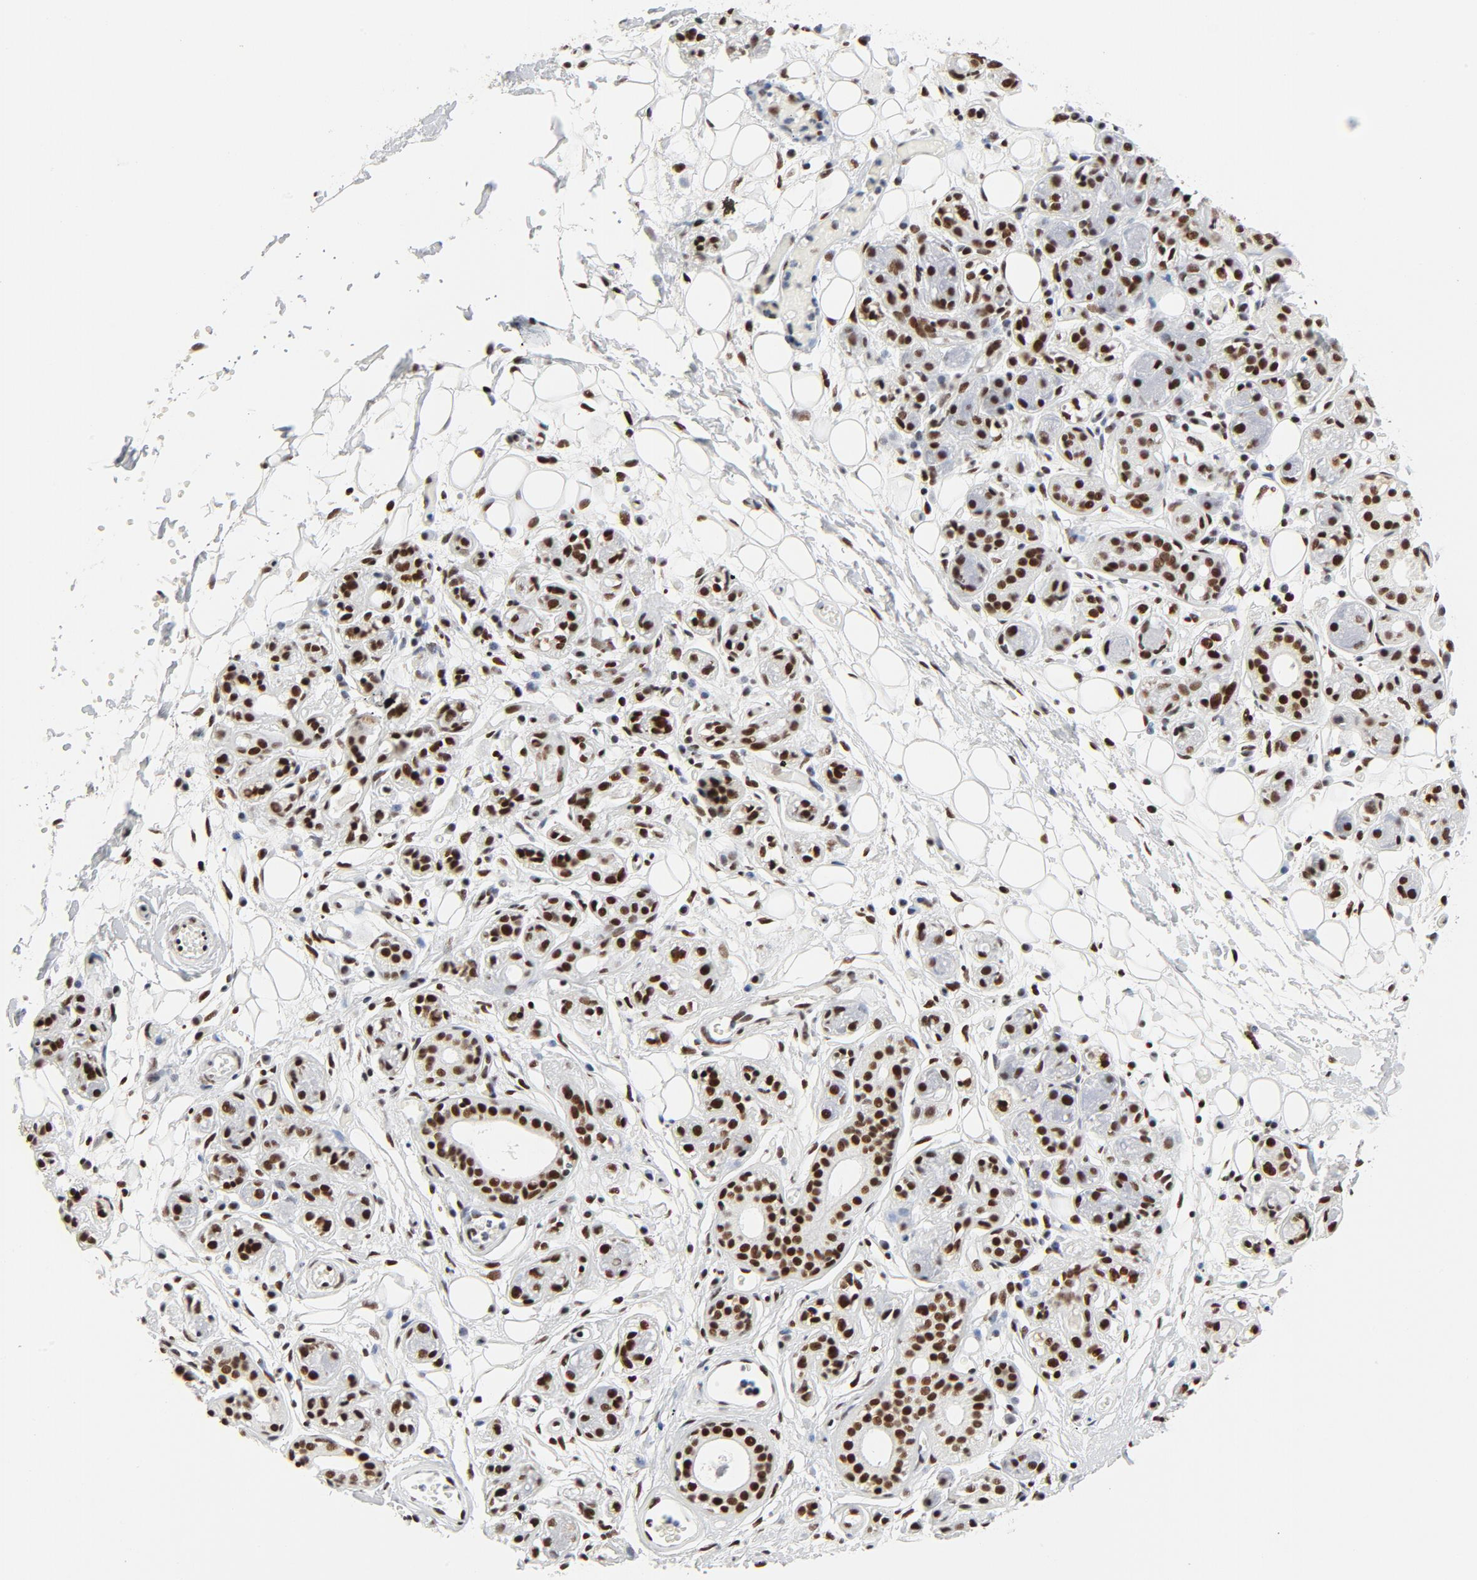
{"staining": {"intensity": "strong", "quantity": ">75%", "location": "nuclear"}, "tissue": "salivary gland", "cell_type": "Glandular cells", "image_type": "normal", "snomed": [{"axis": "morphology", "description": "Normal tissue, NOS"}, {"axis": "topography", "description": "Salivary gland"}], "caption": "IHC of unremarkable salivary gland demonstrates high levels of strong nuclear expression in approximately >75% of glandular cells.", "gene": "GTF2H1", "patient": {"sex": "male", "age": 54}}